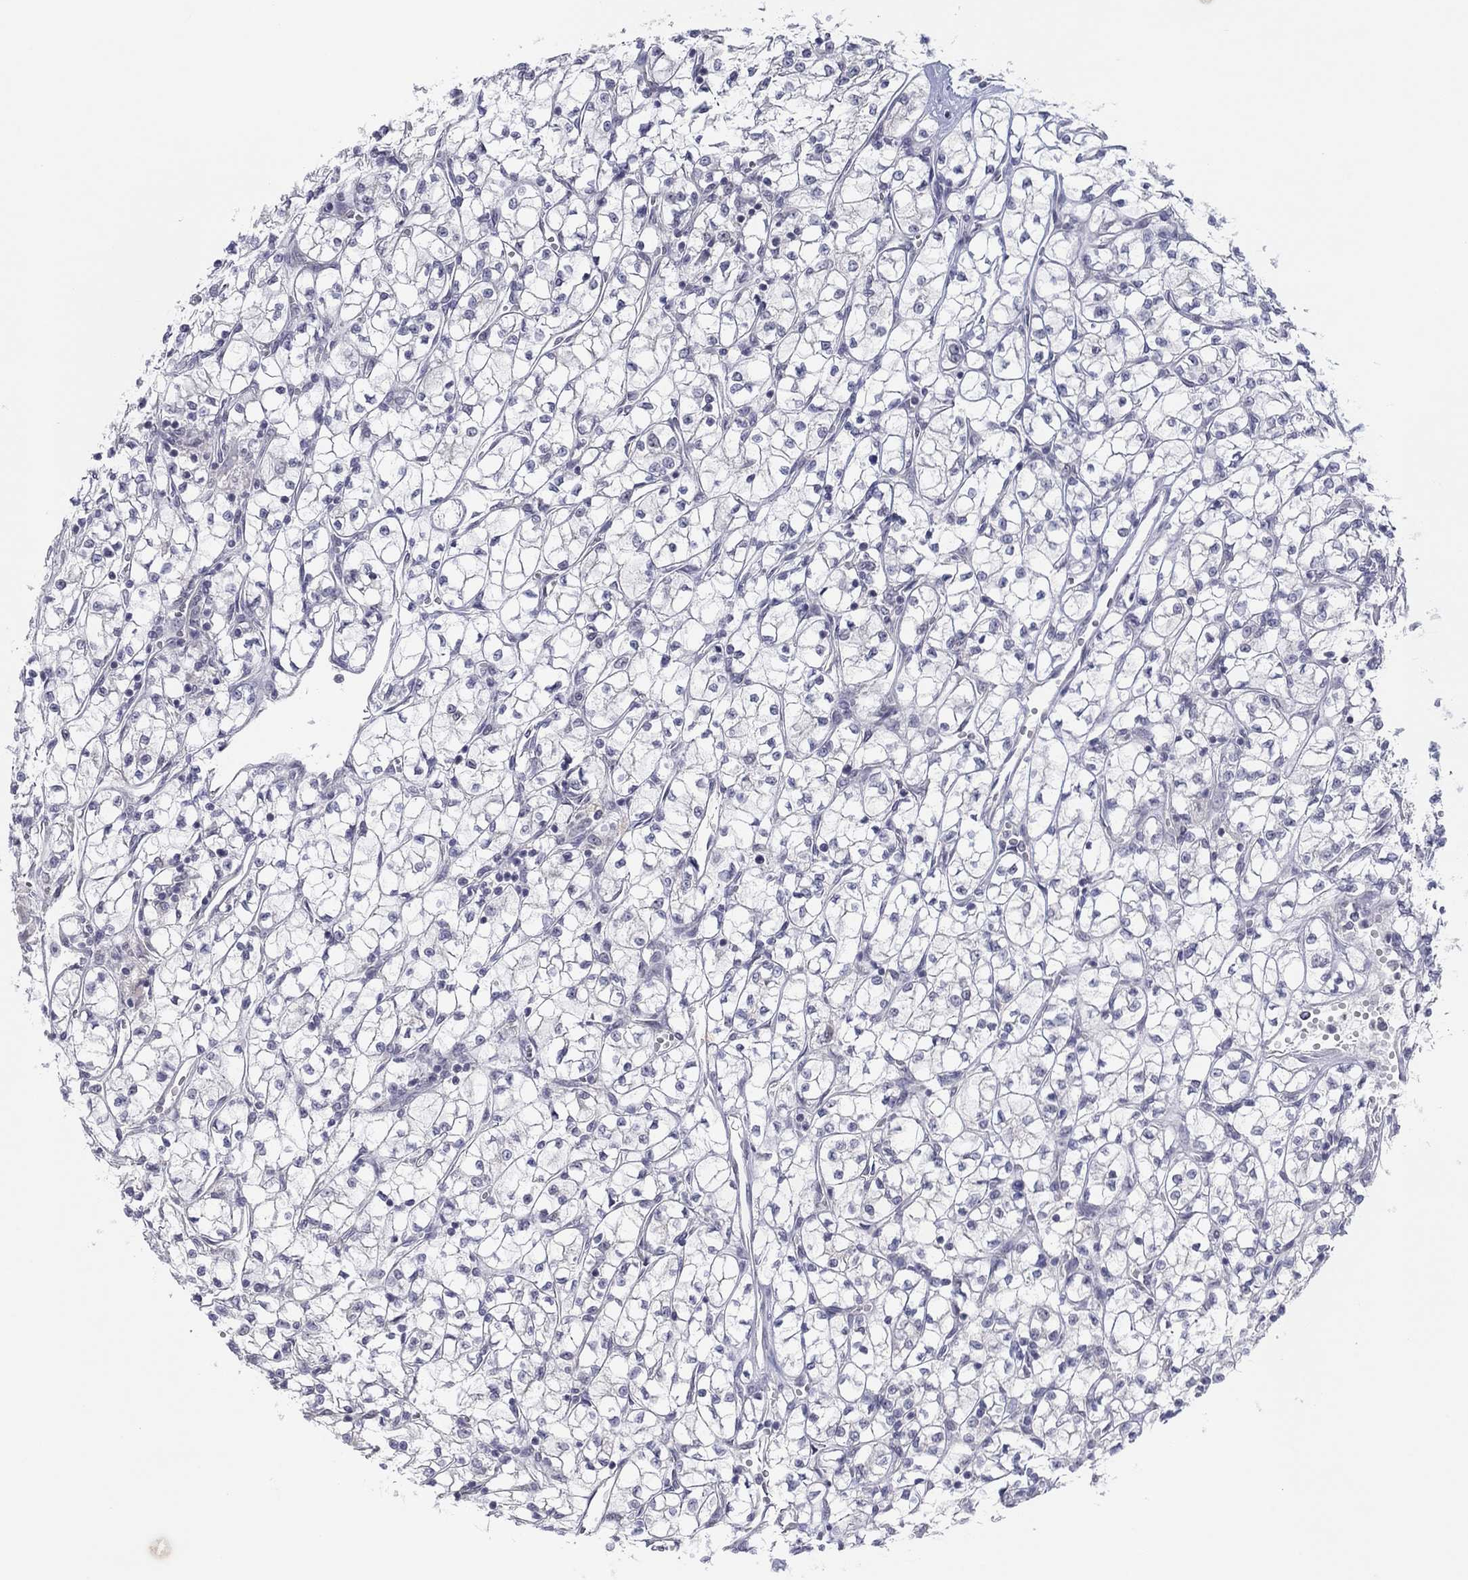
{"staining": {"intensity": "negative", "quantity": "none", "location": "none"}, "tissue": "renal cancer", "cell_type": "Tumor cells", "image_type": "cancer", "snomed": [{"axis": "morphology", "description": "Adenocarcinoma, NOS"}, {"axis": "topography", "description": "Kidney"}], "caption": "Tumor cells are negative for brown protein staining in renal adenocarcinoma. Brightfield microscopy of immunohistochemistry stained with DAB (3,3'-diaminobenzidine) (brown) and hematoxylin (blue), captured at high magnification.", "gene": "SLC22A2", "patient": {"sex": "female", "age": 64}}